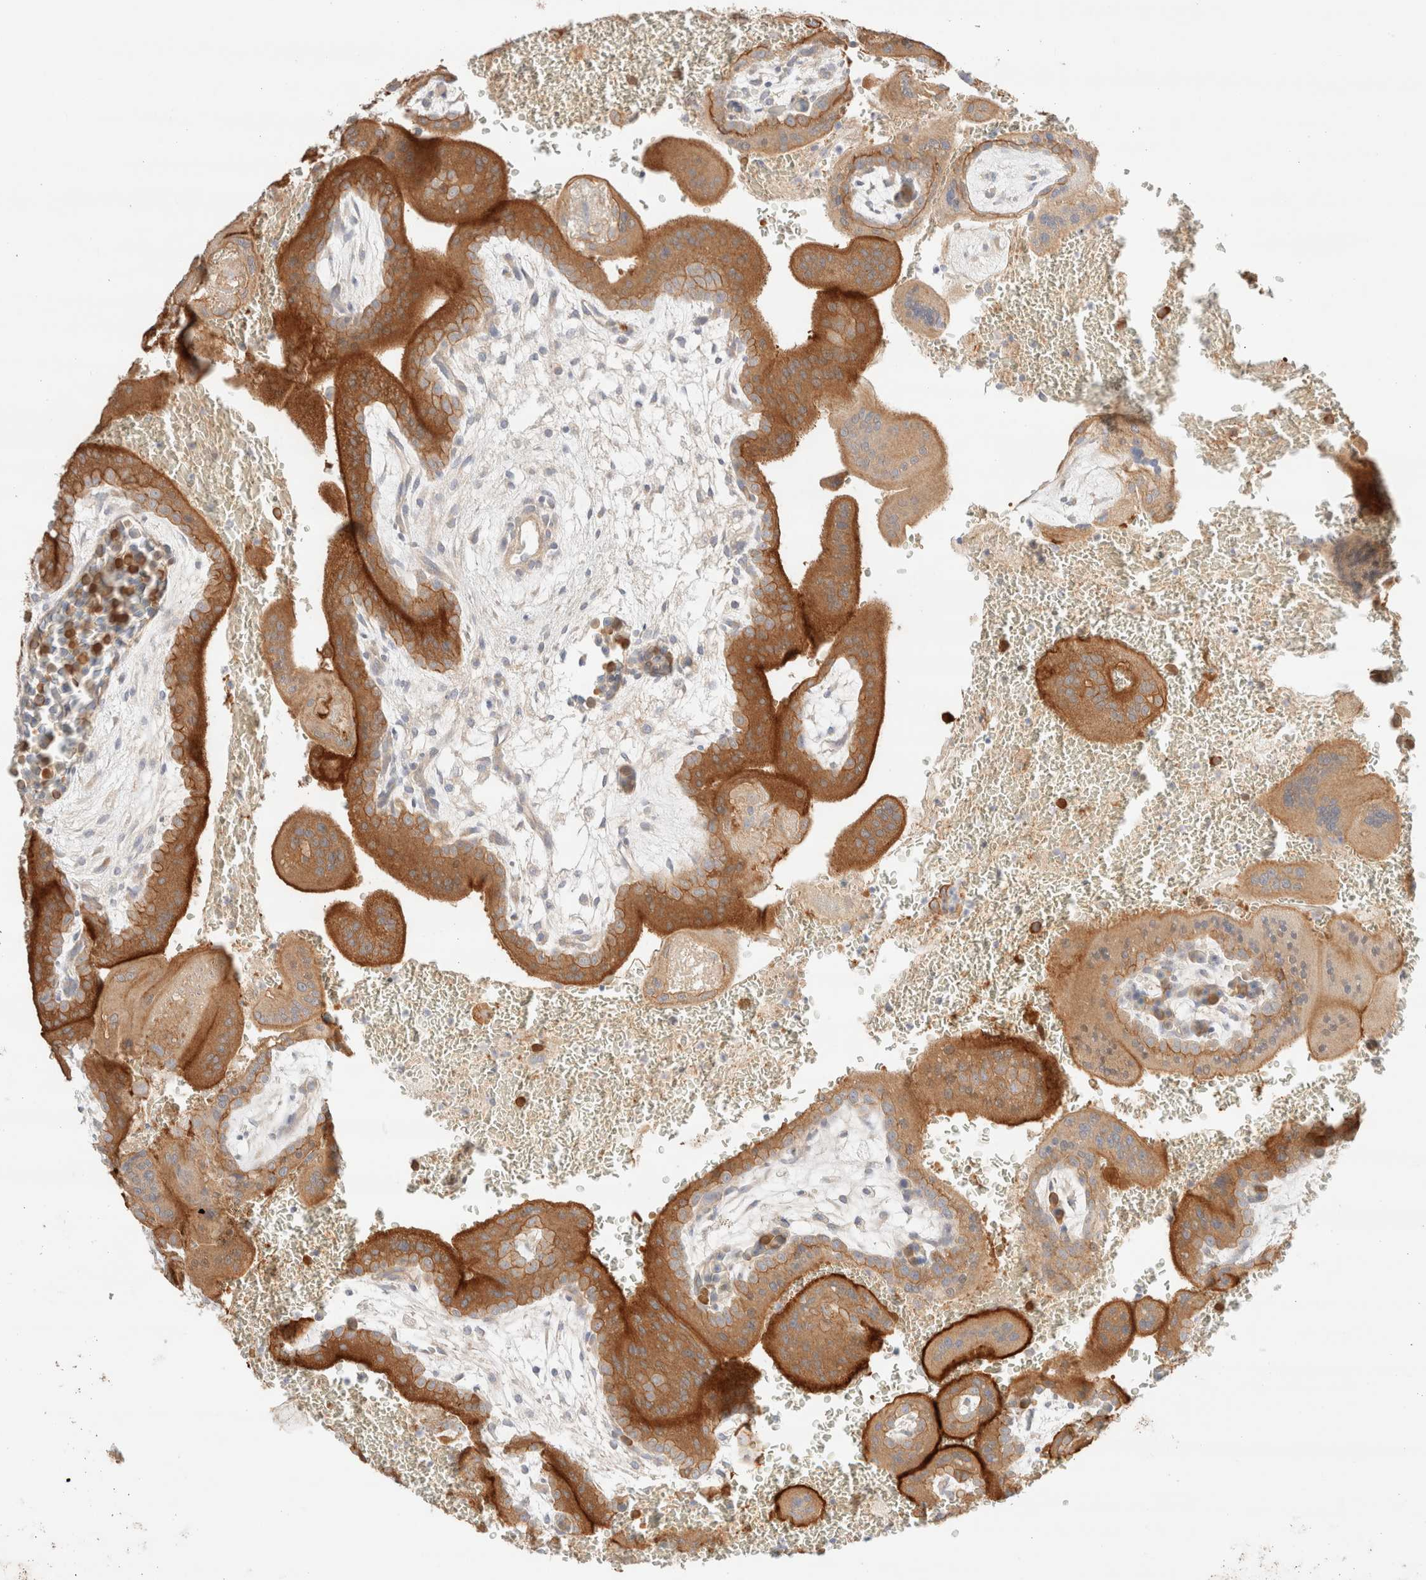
{"staining": {"intensity": "strong", "quantity": ">75%", "location": "cytoplasmic/membranous"}, "tissue": "placenta", "cell_type": "Trophoblastic cells", "image_type": "normal", "snomed": [{"axis": "morphology", "description": "Normal tissue, NOS"}, {"axis": "topography", "description": "Placenta"}], "caption": "Immunohistochemical staining of unremarkable placenta exhibits high levels of strong cytoplasmic/membranous positivity in about >75% of trophoblastic cells.", "gene": "NIBAN2", "patient": {"sex": "female", "age": 35}}